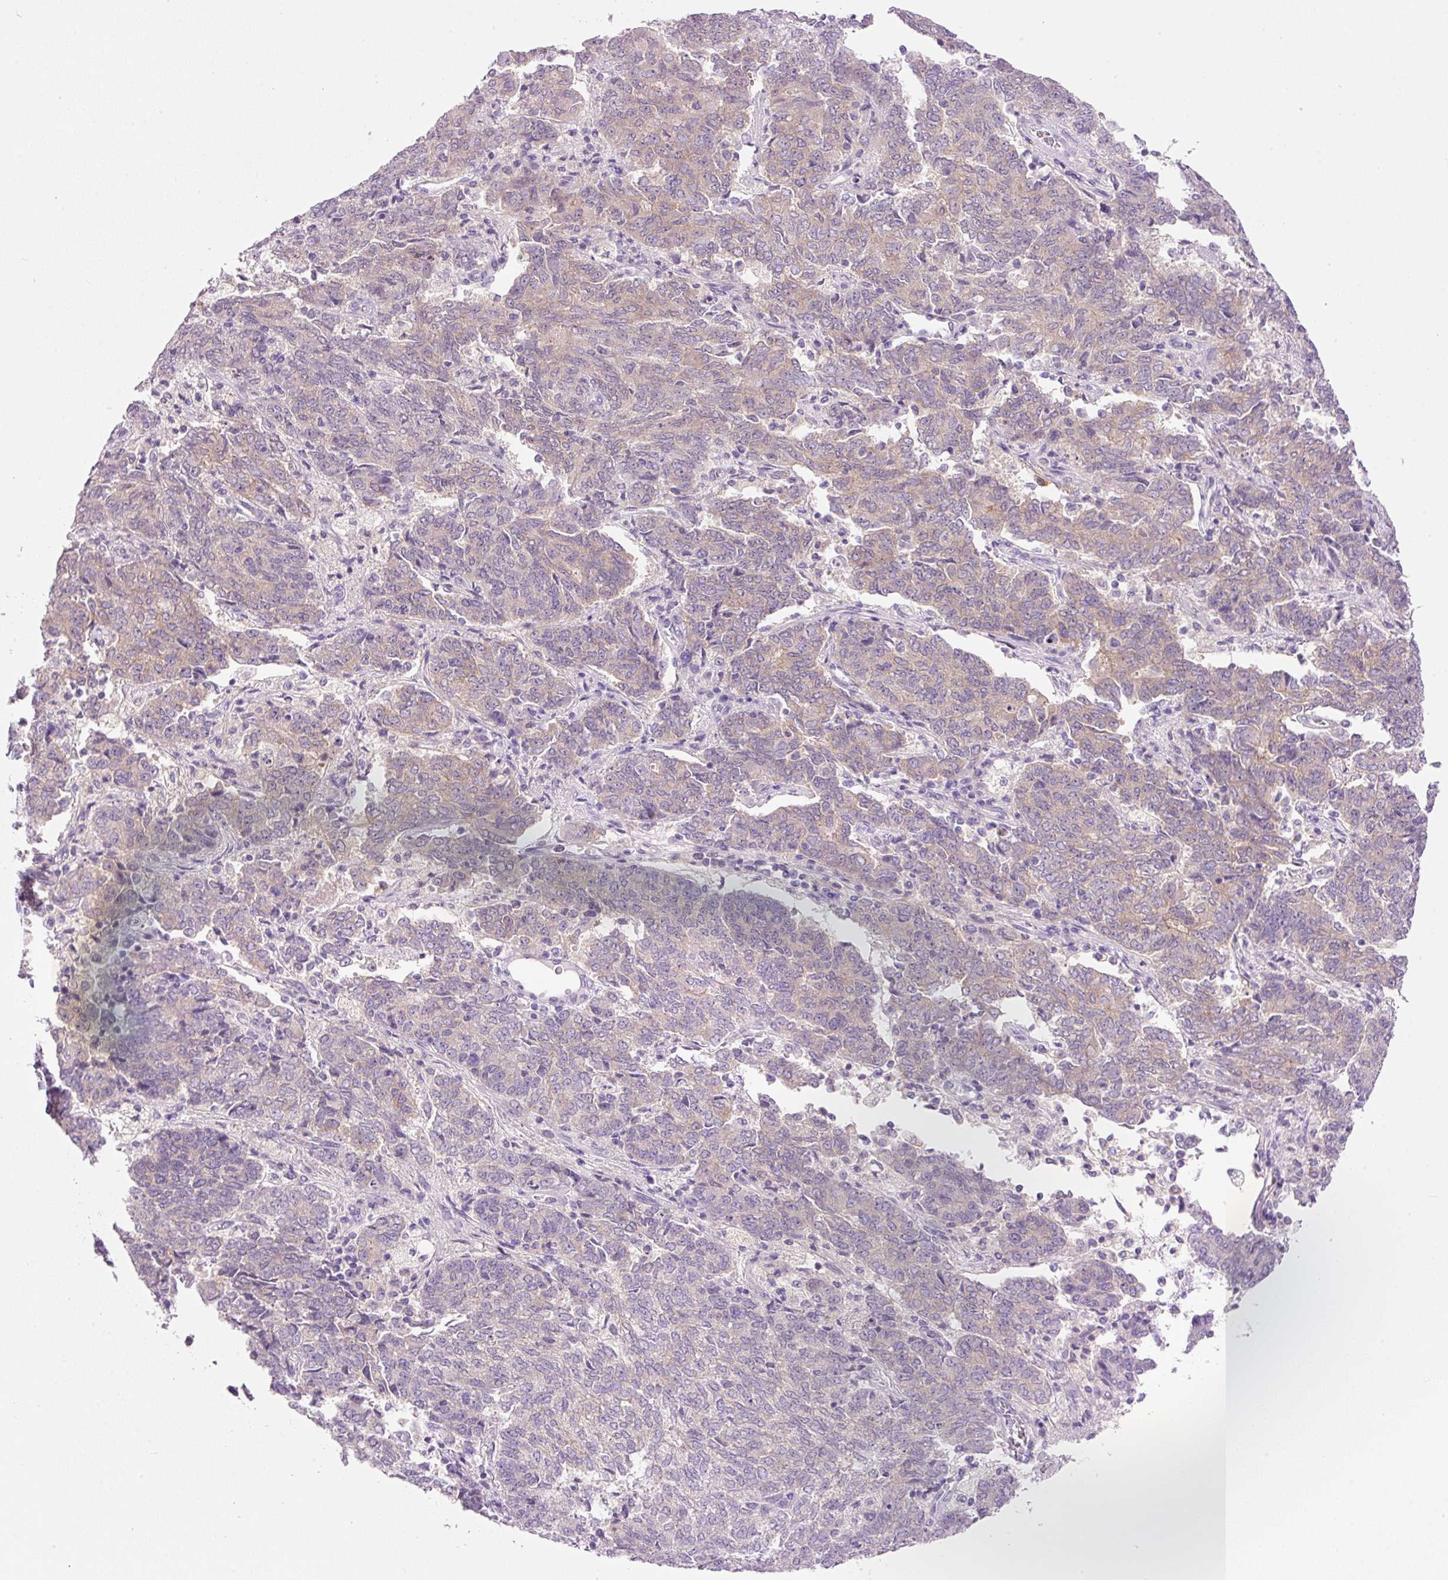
{"staining": {"intensity": "weak", "quantity": "<25%", "location": "cytoplasmic/membranous"}, "tissue": "endometrial cancer", "cell_type": "Tumor cells", "image_type": "cancer", "snomed": [{"axis": "morphology", "description": "Adenocarcinoma, NOS"}, {"axis": "topography", "description": "Endometrium"}], "caption": "DAB (3,3'-diaminobenzidine) immunohistochemical staining of human adenocarcinoma (endometrial) reveals no significant staining in tumor cells. (DAB immunohistochemistry (IHC), high magnification).", "gene": "SRC", "patient": {"sex": "female", "age": 80}}